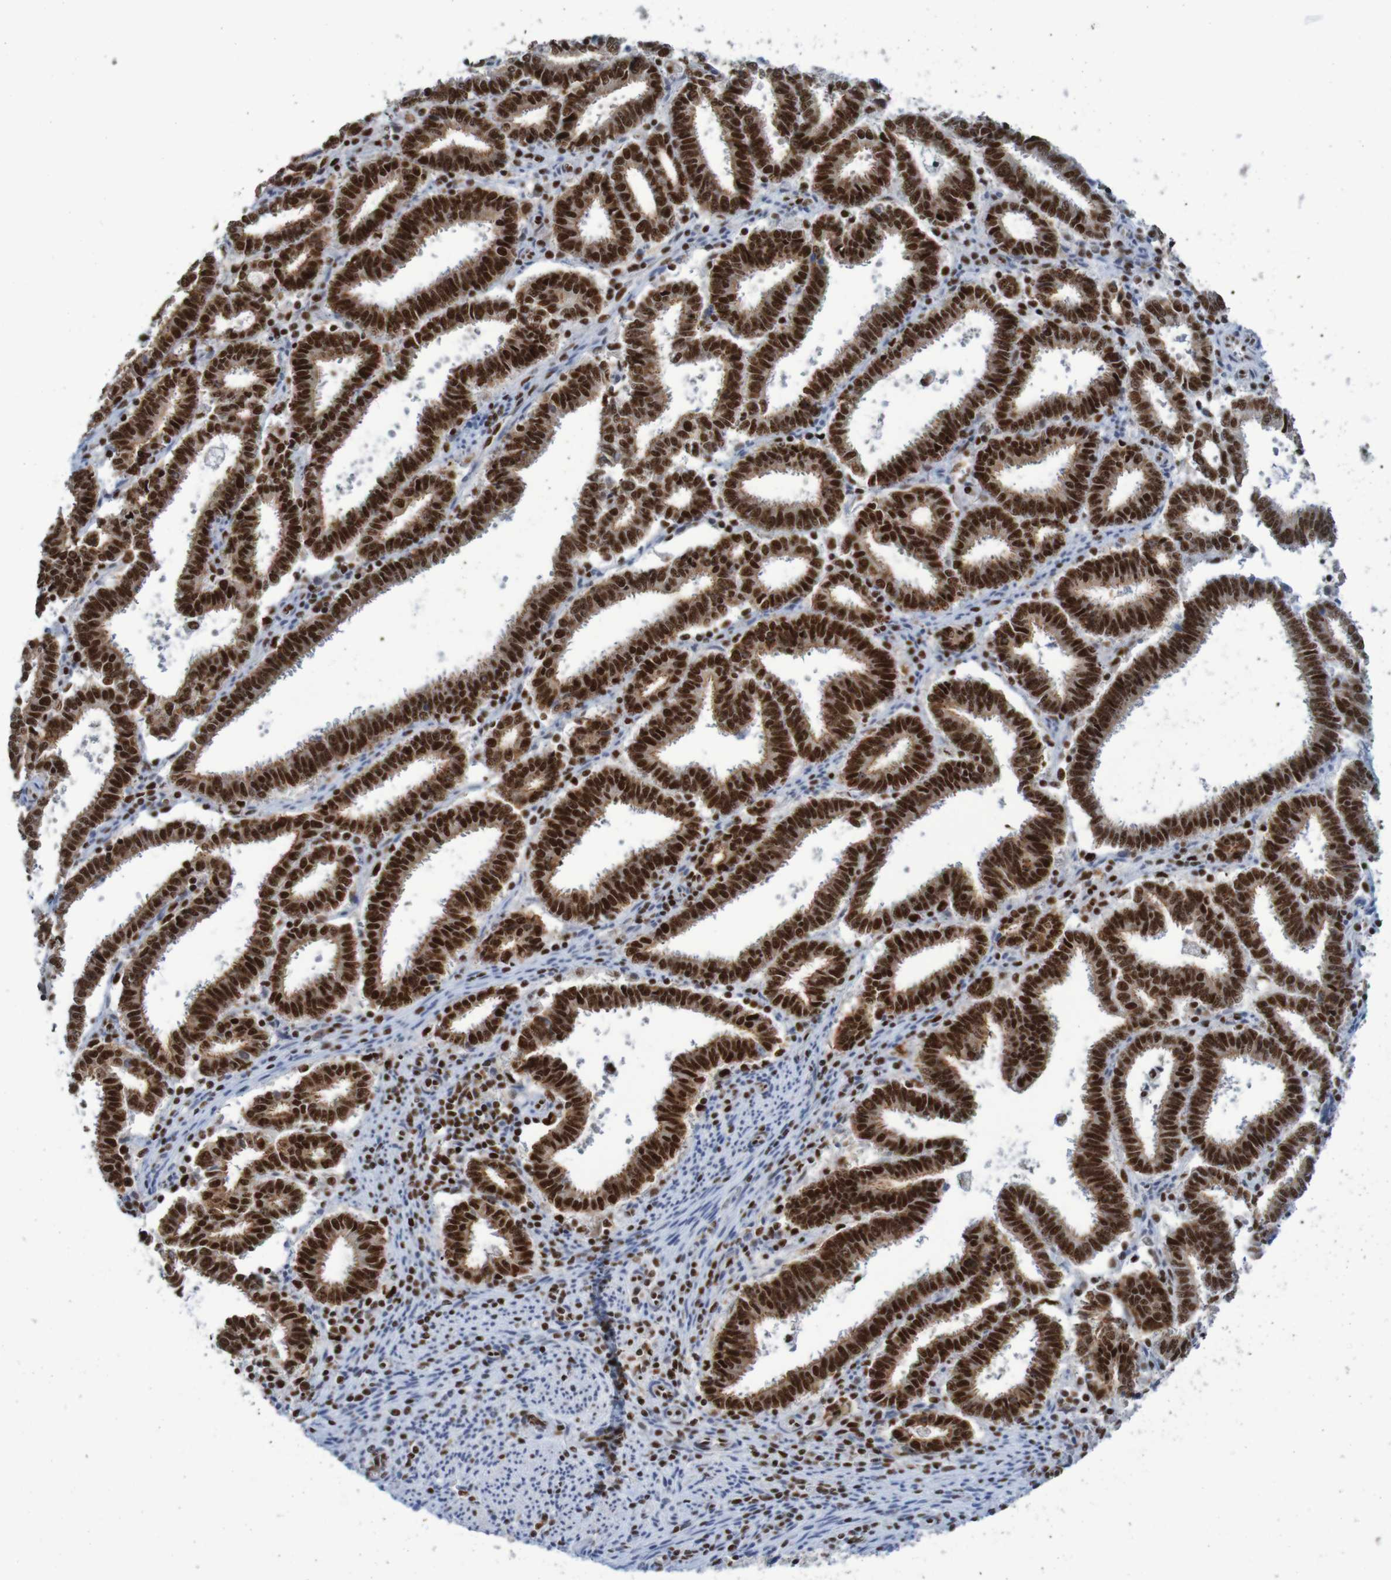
{"staining": {"intensity": "strong", "quantity": ">75%", "location": "nuclear"}, "tissue": "endometrial cancer", "cell_type": "Tumor cells", "image_type": "cancer", "snomed": [{"axis": "morphology", "description": "Adenocarcinoma, NOS"}, {"axis": "topography", "description": "Uterus"}], "caption": "Endometrial adenocarcinoma stained with DAB (3,3'-diaminobenzidine) immunohistochemistry shows high levels of strong nuclear positivity in approximately >75% of tumor cells. (DAB IHC with brightfield microscopy, high magnification).", "gene": "THRAP3", "patient": {"sex": "female", "age": 83}}